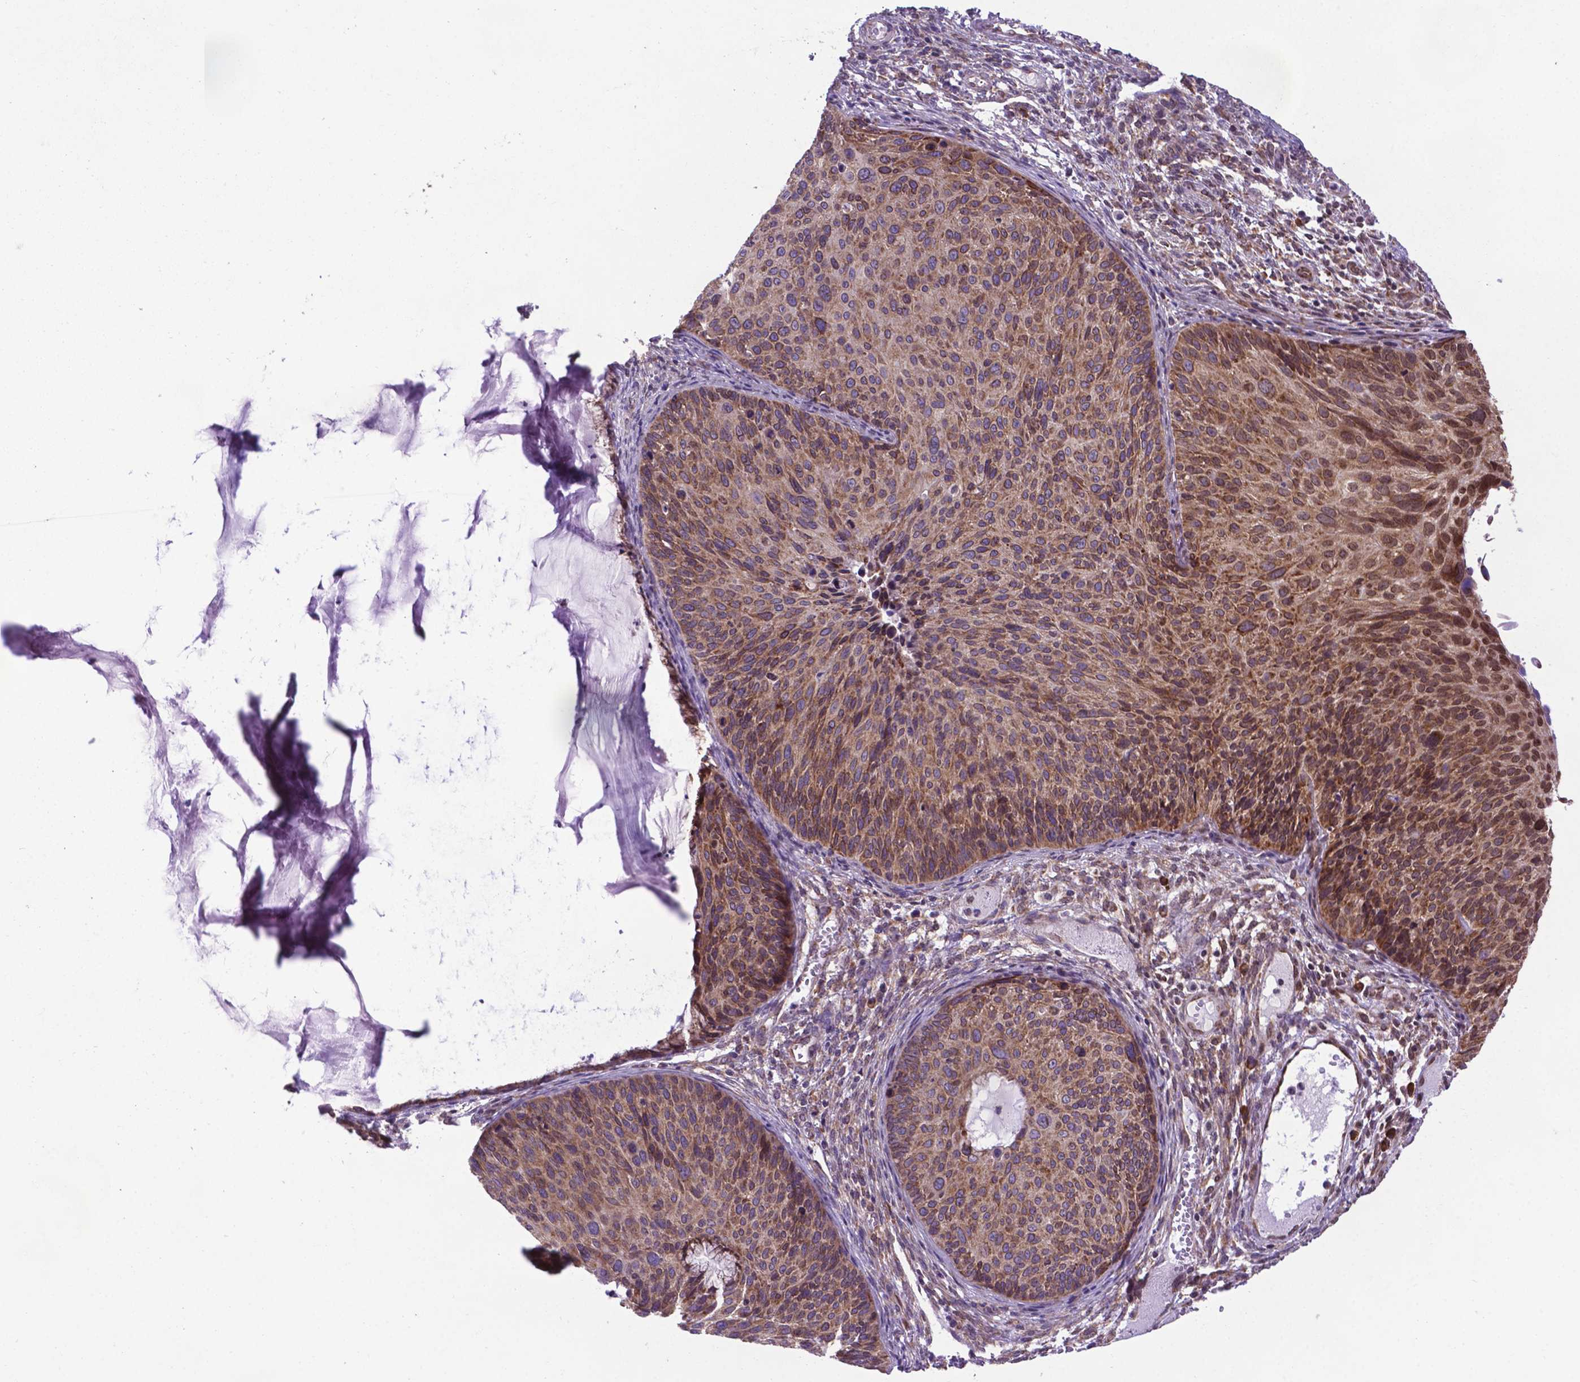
{"staining": {"intensity": "moderate", "quantity": ">75%", "location": "cytoplasmic/membranous,nuclear"}, "tissue": "cervical cancer", "cell_type": "Tumor cells", "image_type": "cancer", "snomed": [{"axis": "morphology", "description": "Squamous cell carcinoma, NOS"}, {"axis": "topography", "description": "Cervix"}], "caption": "Immunohistochemistry of human cervical squamous cell carcinoma demonstrates medium levels of moderate cytoplasmic/membranous and nuclear positivity in about >75% of tumor cells. (DAB IHC with brightfield microscopy, high magnification).", "gene": "WDR83OS", "patient": {"sex": "female", "age": 36}}